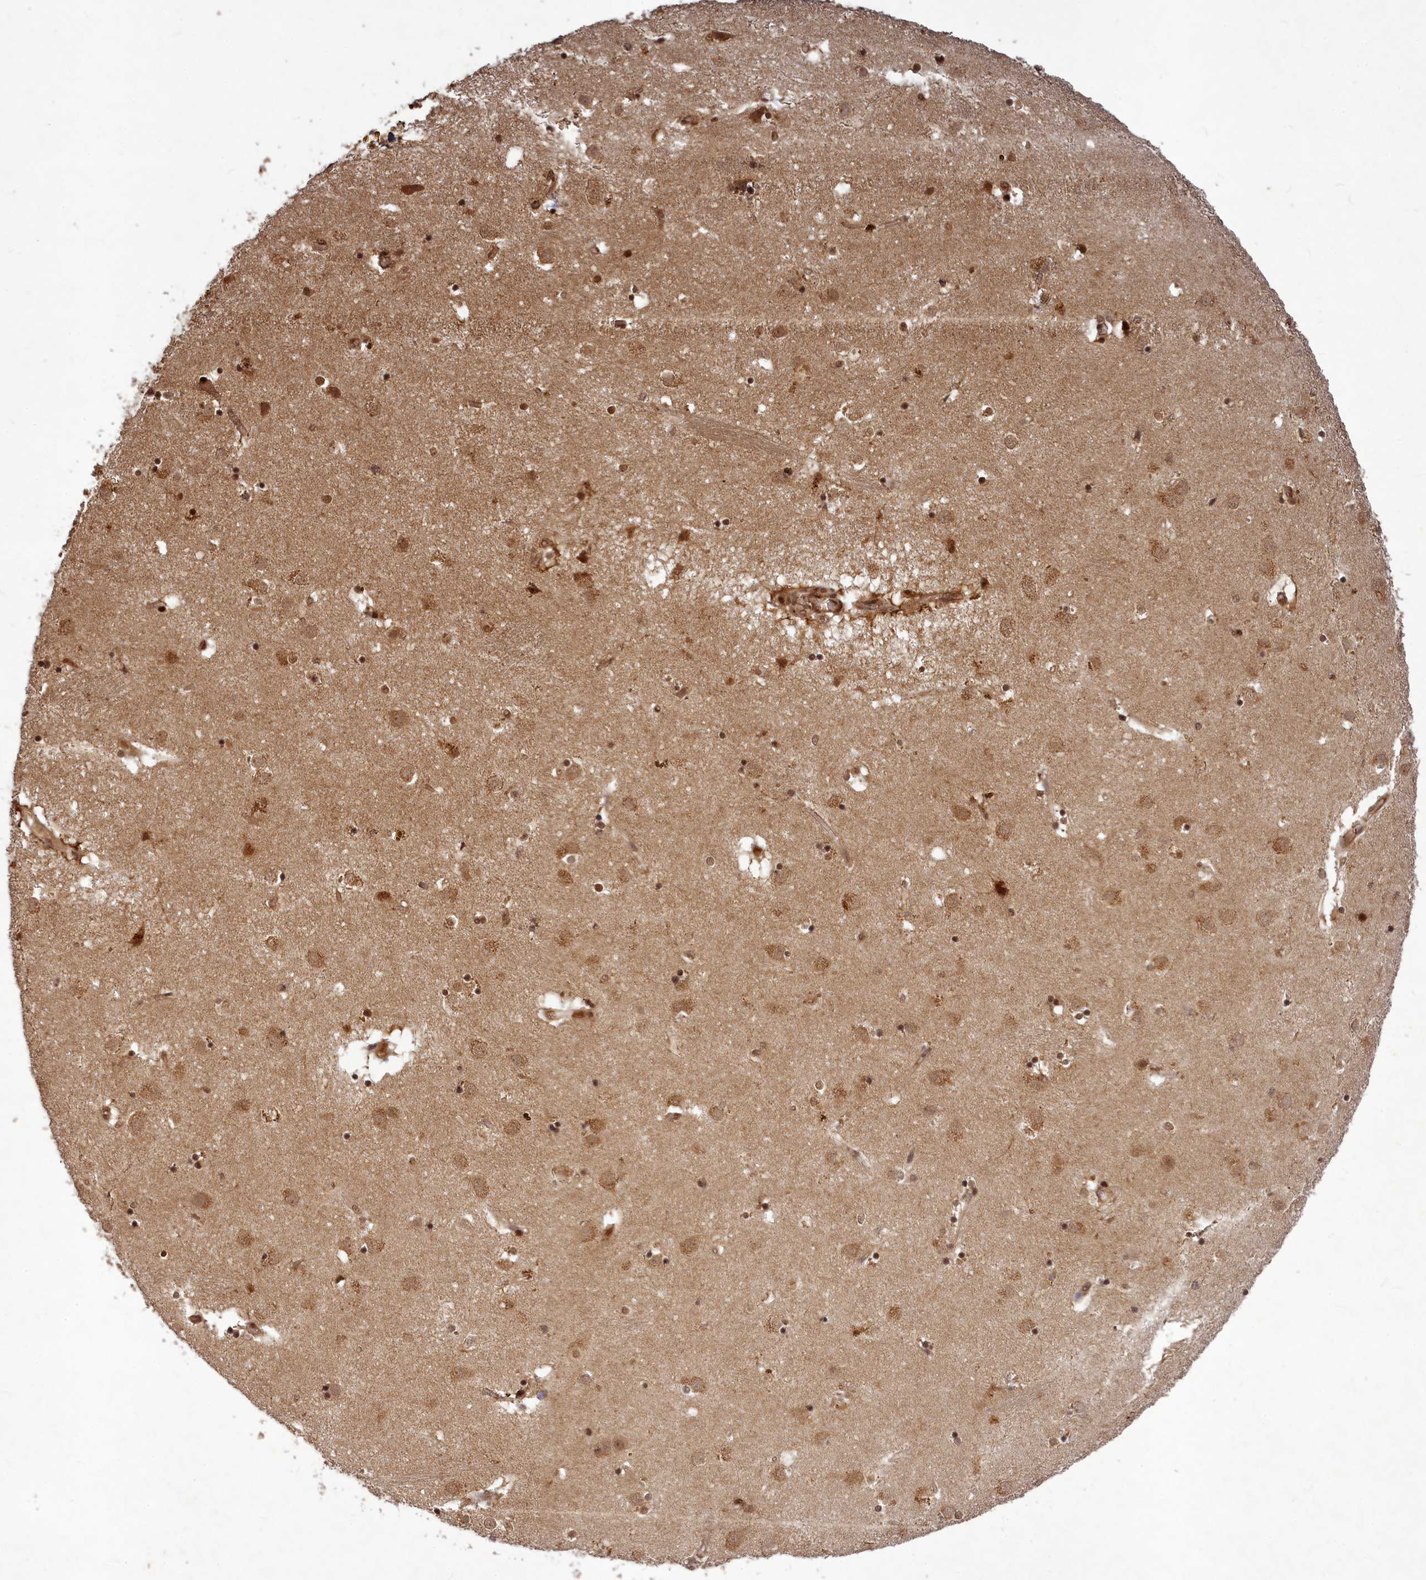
{"staining": {"intensity": "moderate", "quantity": ">75%", "location": "nuclear"}, "tissue": "caudate", "cell_type": "Glial cells", "image_type": "normal", "snomed": [{"axis": "morphology", "description": "Normal tissue, NOS"}, {"axis": "topography", "description": "Lateral ventricle wall"}], "caption": "Protein analysis of benign caudate displays moderate nuclear expression in about >75% of glial cells.", "gene": "SRMS", "patient": {"sex": "male", "age": 70}}